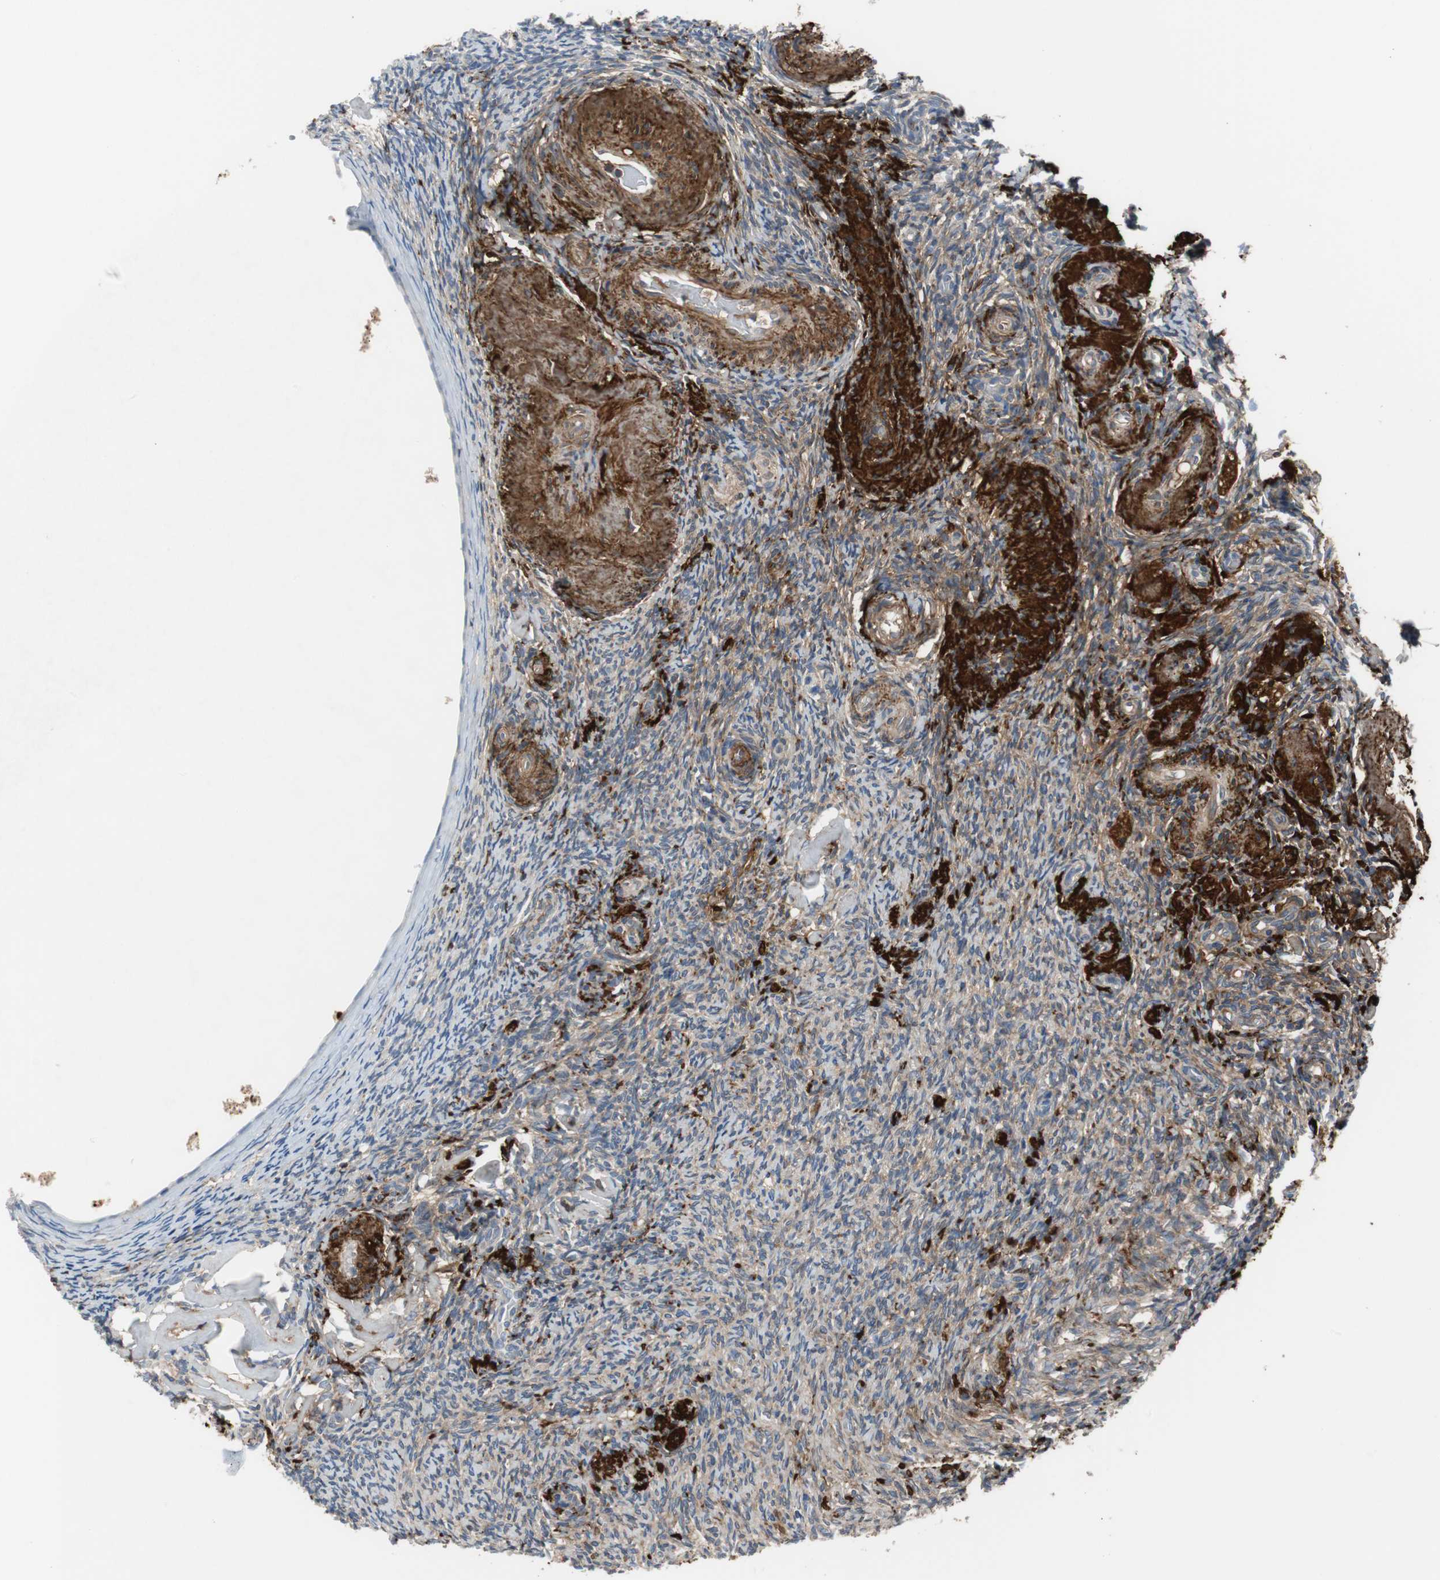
{"staining": {"intensity": "weak", "quantity": "25%-75%", "location": "cytoplasmic/membranous"}, "tissue": "ovary", "cell_type": "Ovarian stroma cells", "image_type": "normal", "snomed": [{"axis": "morphology", "description": "Normal tissue, NOS"}, {"axis": "topography", "description": "Ovary"}], "caption": "Immunohistochemistry micrograph of normal human ovary stained for a protein (brown), which exhibits low levels of weak cytoplasmic/membranous staining in about 25%-75% of ovarian stroma cells.", "gene": "APCS", "patient": {"sex": "female", "age": 60}}